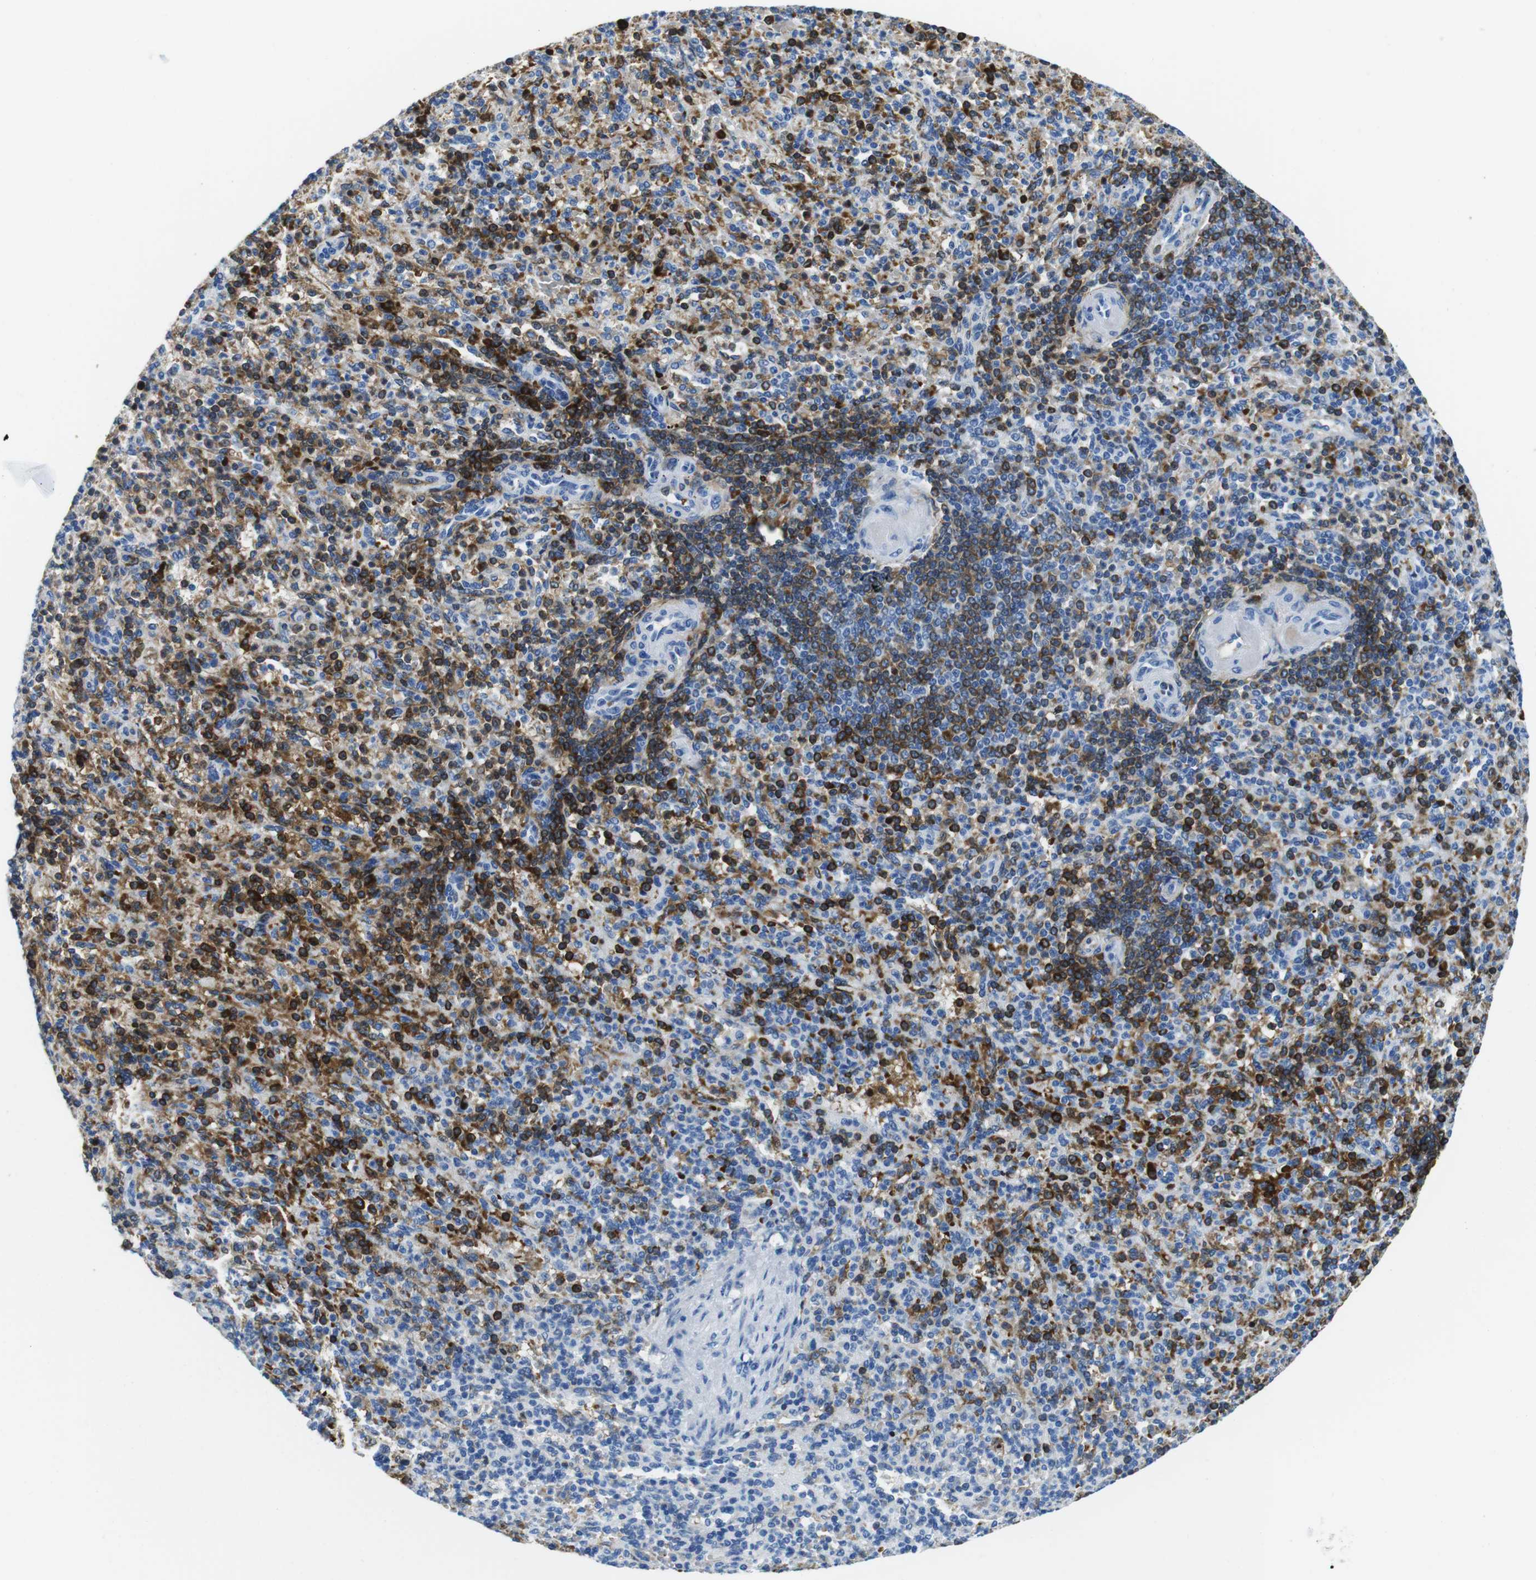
{"staining": {"intensity": "strong", "quantity": "25%-75%", "location": "cytoplasmic/membranous"}, "tissue": "spleen", "cell_type": "Cells in red pulp", "image_type": "normal", "snomed": [{"axis": "morphology", "description": "Normal tissue, NOS"}, {"axis": "topography", "description": "Spleen"}], "caption": "Immunohistochemical staining of normal human spleen demonstrates strong cytoplasmic/membranous protein expression in approximately 25%-75% of cells in red pulp. Nuclei are stained in blue.", "gene": "TFAP2C", "patient": {"sex": "female", "age": 74}}